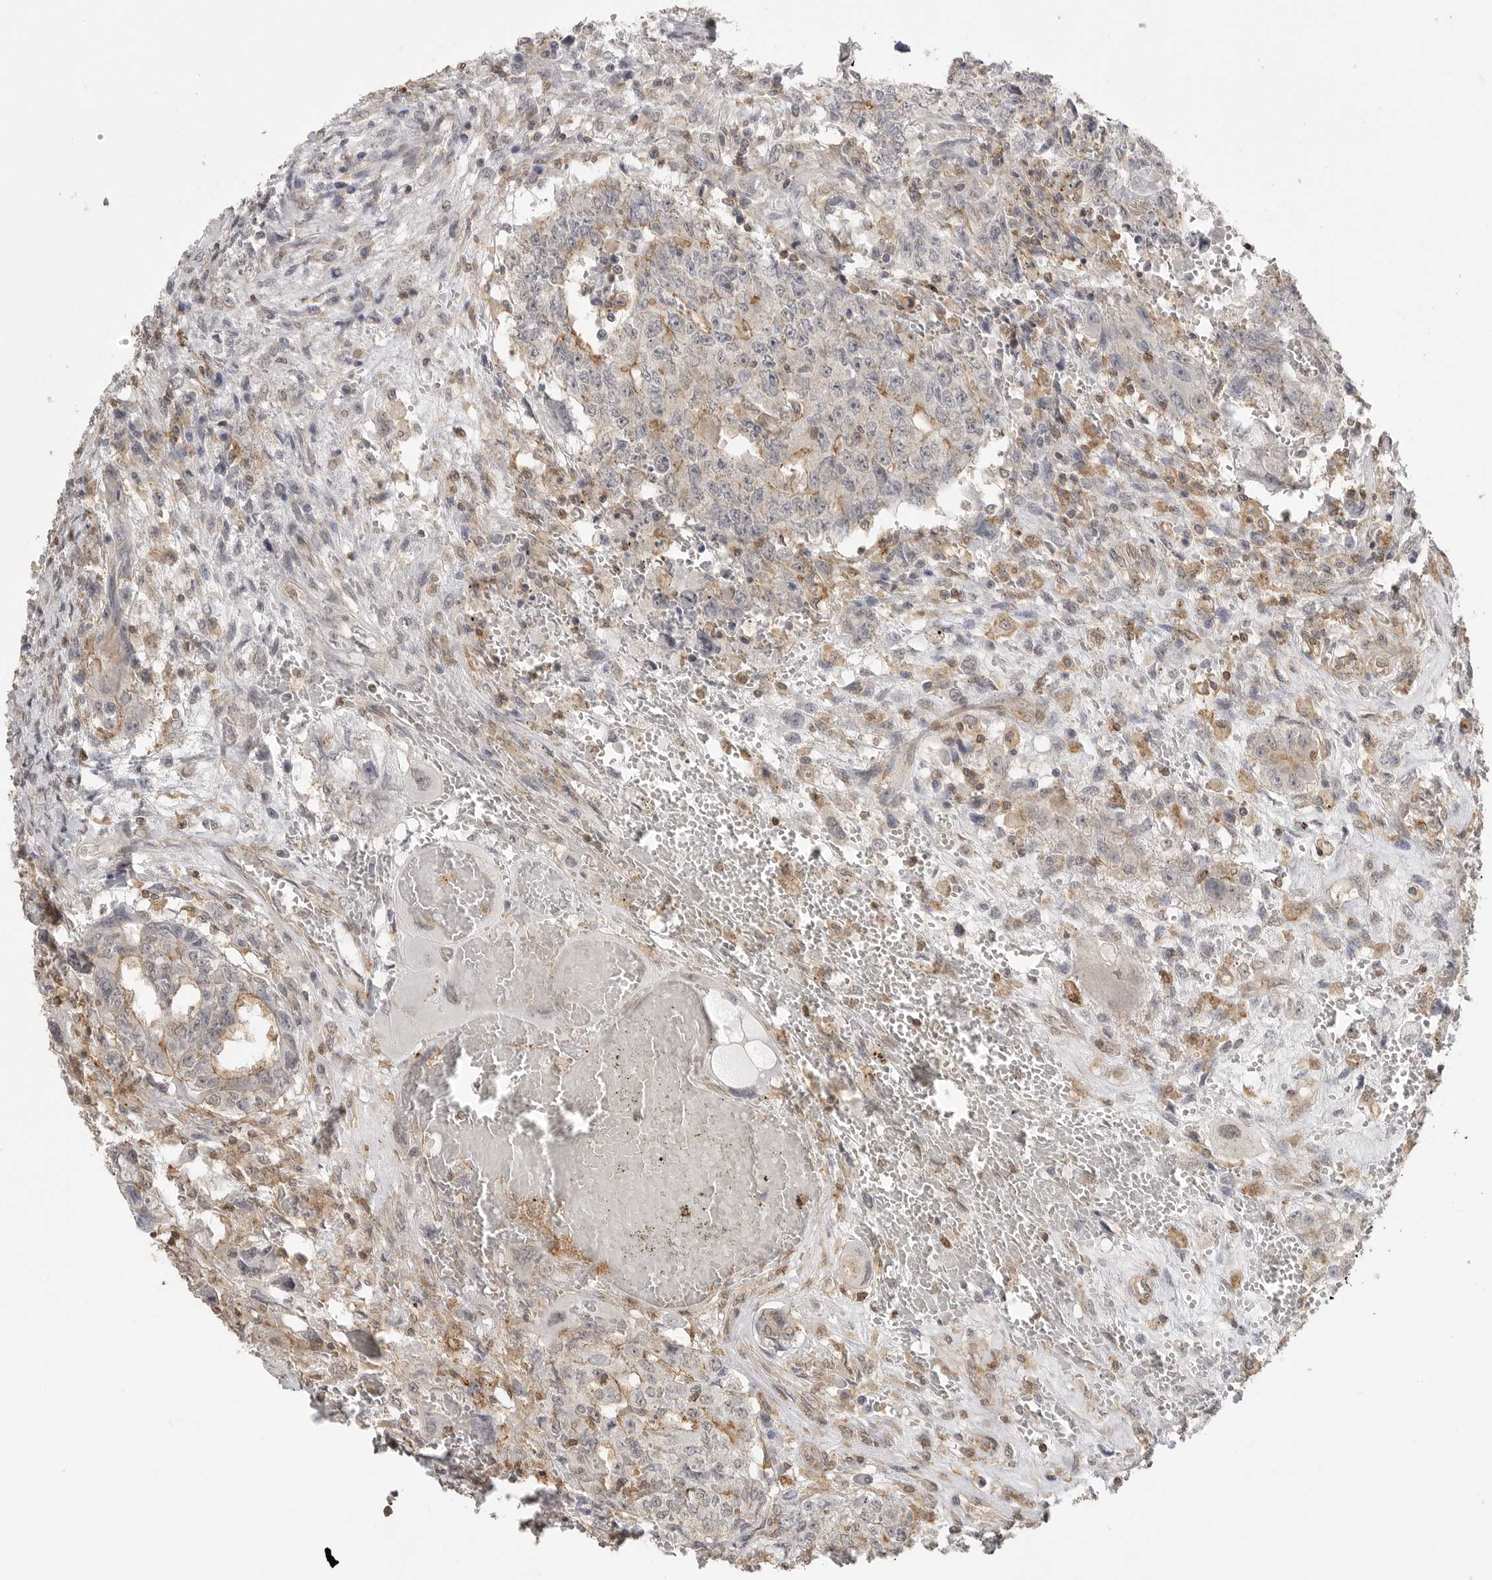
{"staining": {"intensity": "weak", "quantity": "25%-75%", "location": "cytoplasmic/membranous"}, "tissue": "testis cancer", "cell_type": "Tumor cells", "image_type": "cancer", "snomed": [{"axis": "morphology", "description": "Carcinoma, Embryonal, NOS"}, {"axis": "topography", "description": "Testis"}], "caption": "The histopathology image exhibits immunohistochemical staining of testis cancer. There is weak cytoplasmic/membranous positivity is appreciated in about 25%-75% of tumor cells. (IHC, brightfield microscopy, high magnification).", "gene": "GPC2", "patient": {"sex": "male", "age": 26}}